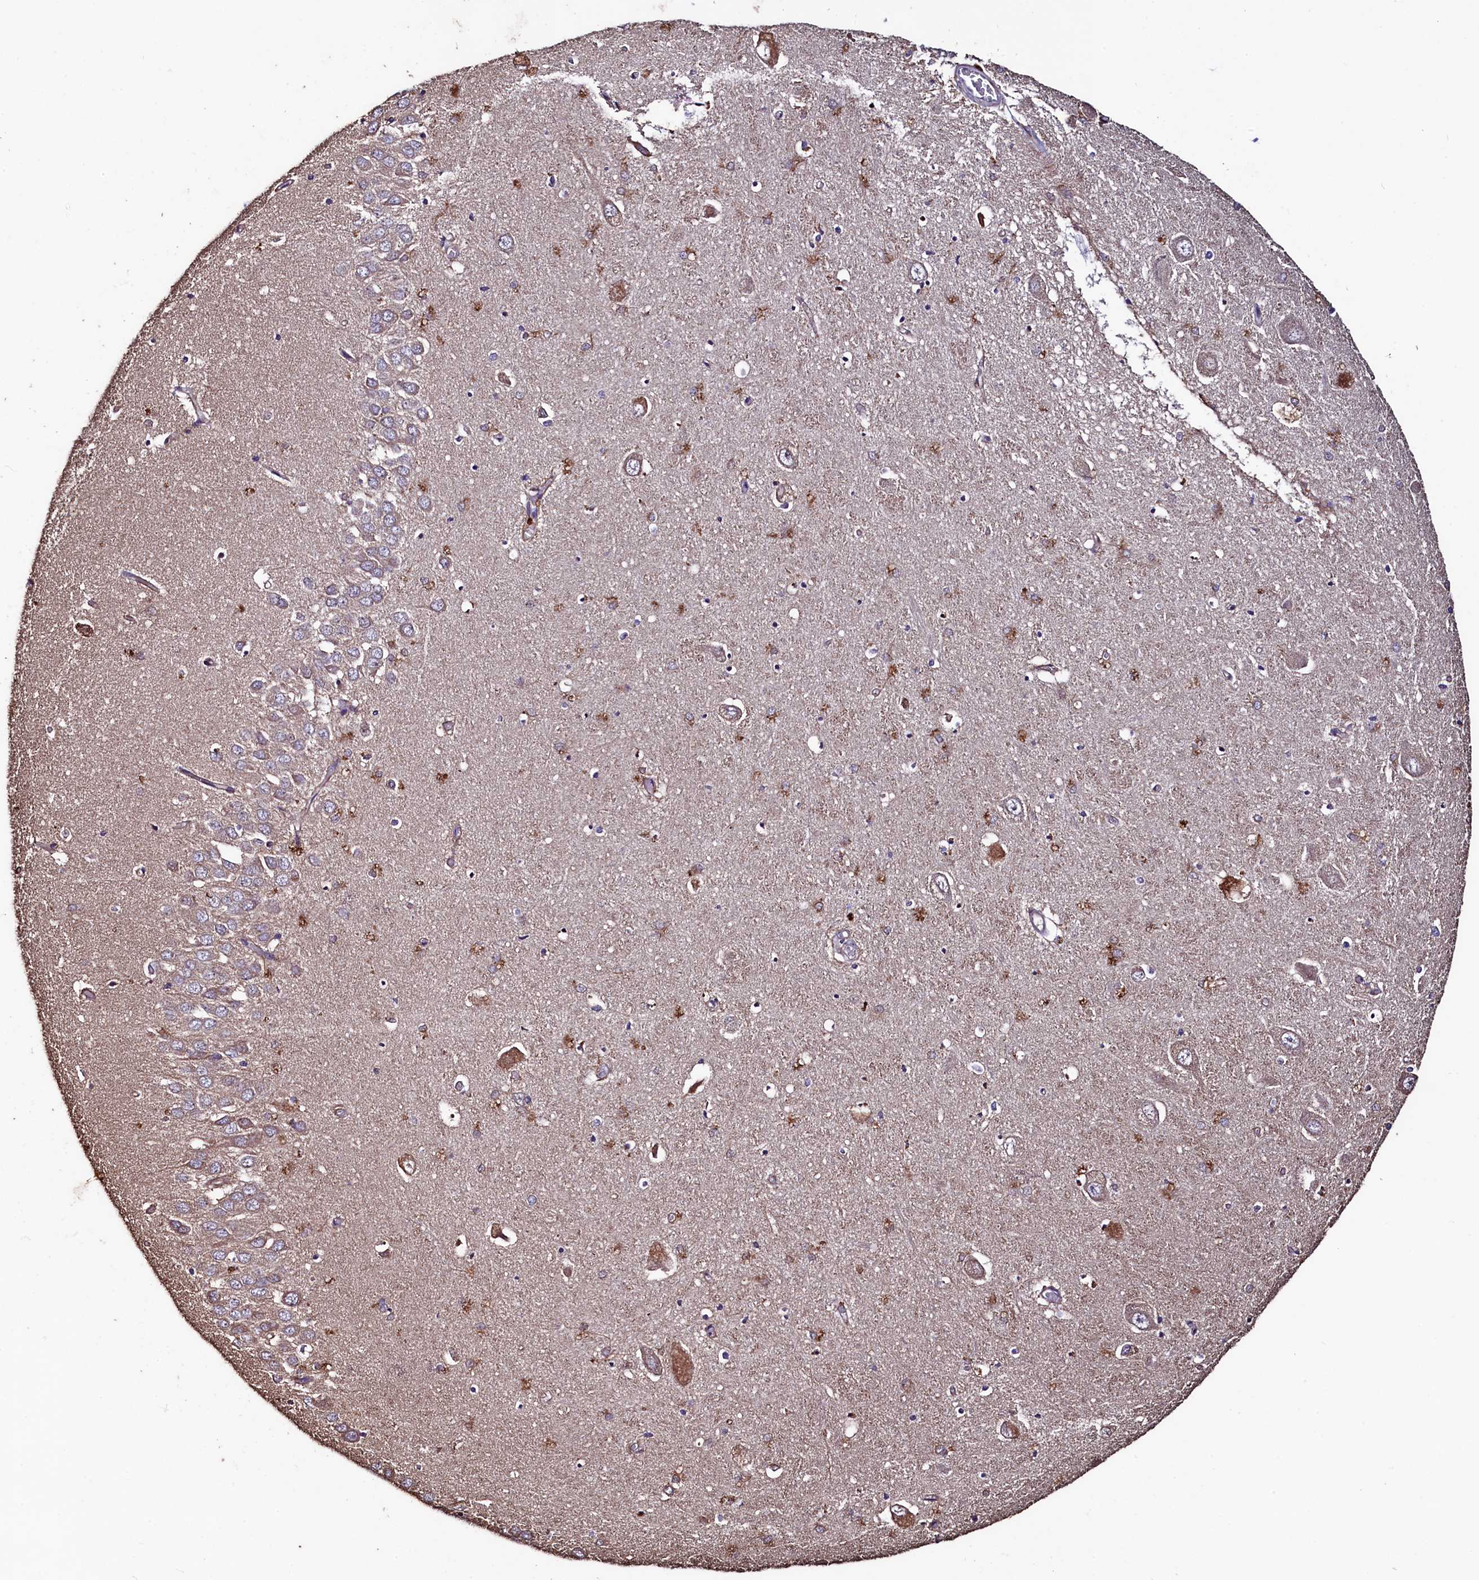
{"staining": {"intensity": "moderate", "quantity": "<25%", "location": "cytoplasmic/membranous"}, "tissue": "hippocampus", "cell_type": "Glial cells", "image_type": "normal", "snomed": [{"axis": "morphology", "description": "Normal tissue, NOS"}, {"axis": "topography", "description": "Hippocampus"}], "caption": "This image demonstrates benign hippocampus stained with immunohistochemistry (IHC) to label a protein in brown. The cytoplasmic/membranous of glial cells show moderate positivity for the protein. Nuclei are counter-stained blue.", "gene": "TMEM98", "patient": {"sex": "male", "age": 70}}